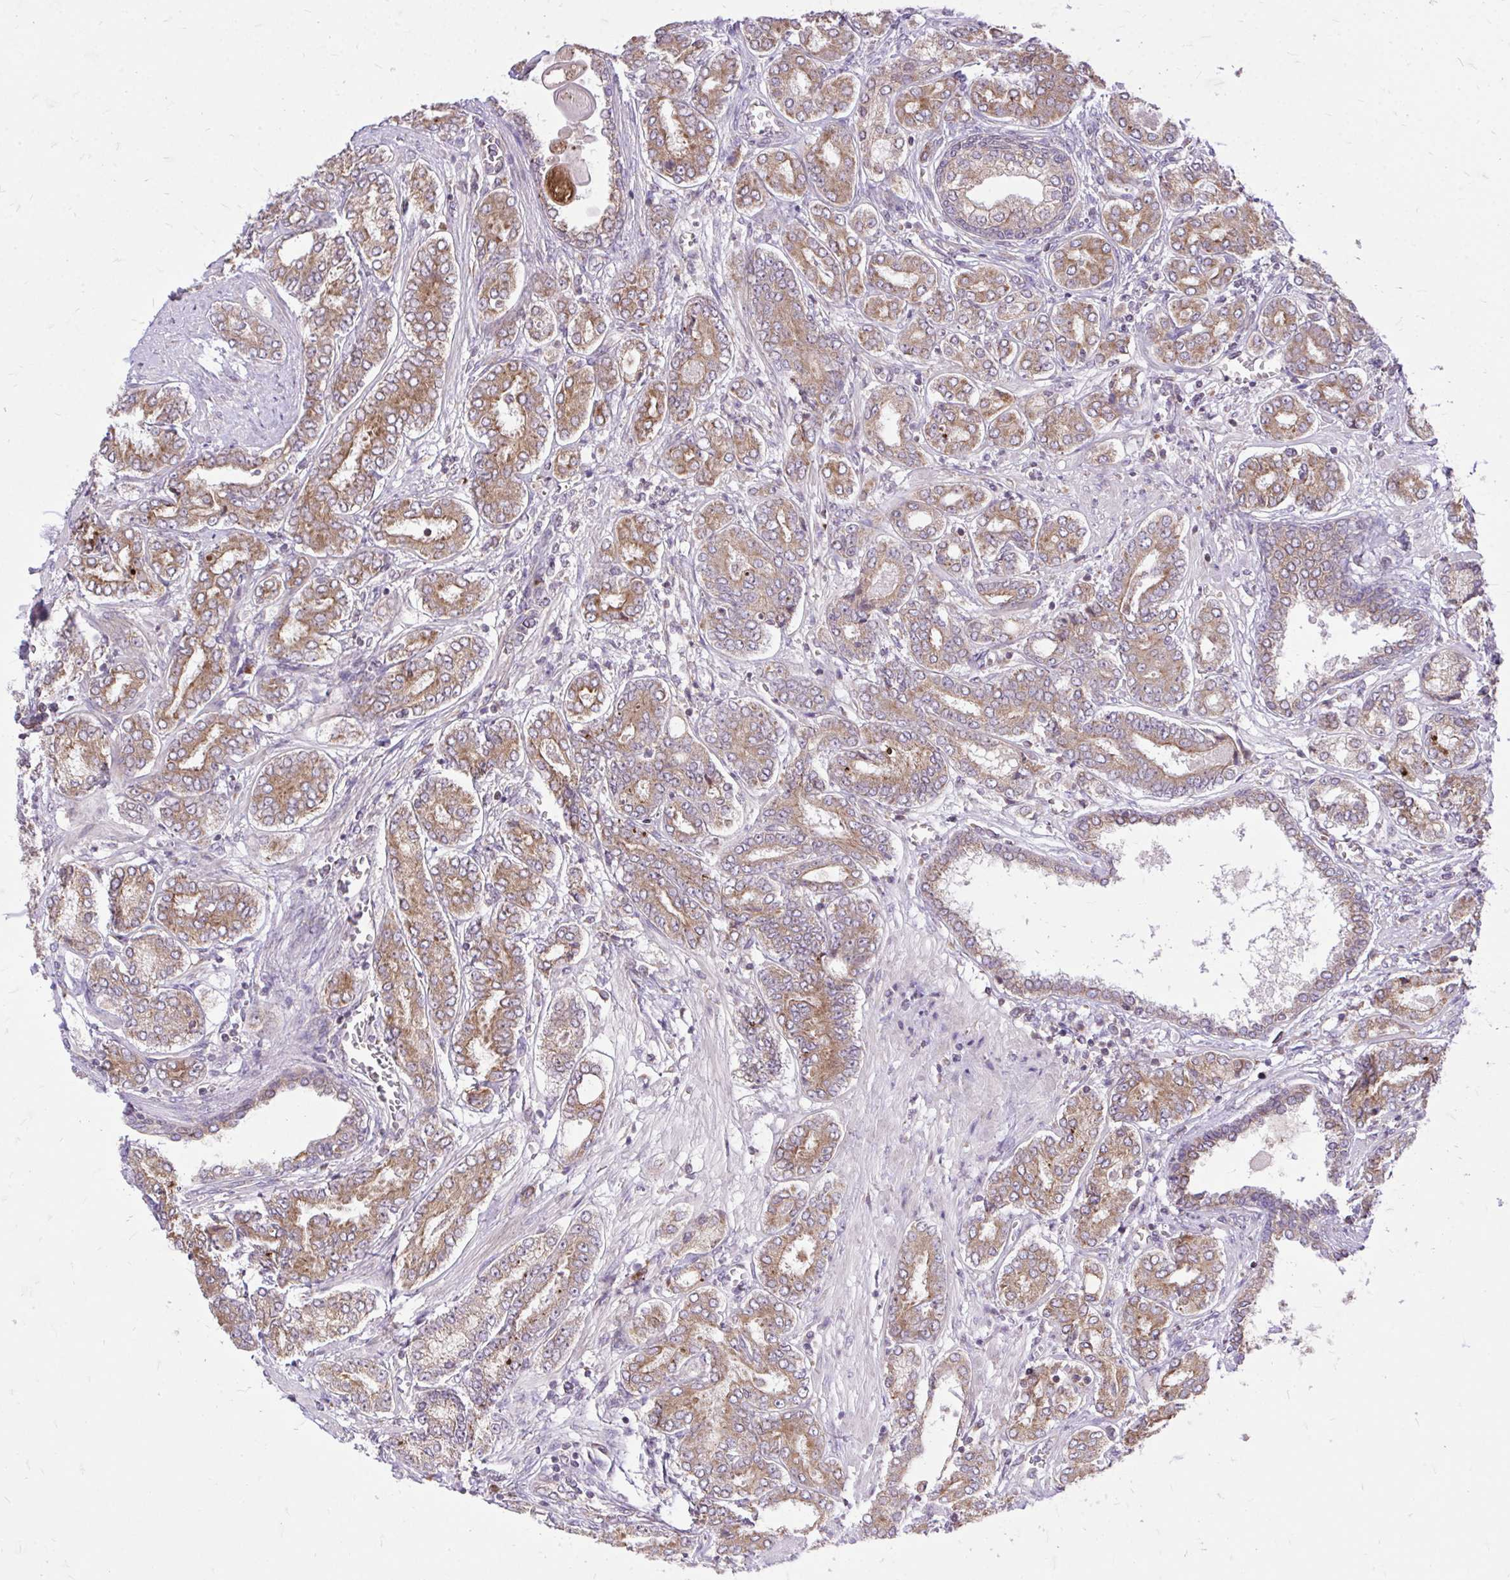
{"staining": {"intensity": "moderate", "quantity": ">75%", "location": "cytoplasmic/membranous"}, "tissue": "prostate cancer", "cell_type": "Tumor cells", "image_type": "cancer", "snomed": [{"axis": "morphology", "description": "Adenocarcinoma, High grade"}, {"axis": "topography", "description": "Prostate"}], "caption": "DAB (3,3'-diaminobenzidine) immunohistochemical staining of prostate cancer exhibits moderate cytoplasmic/membranous protein expression in about >75% of tumor cells. The staining was performed using DAB (3,3'-diaminobenzidine) to visualize the protein expression in brown, while the nuclei were stained in blue with hematoxylin (Magnification: 20x).", "gene": "METTL9", "patient": {"sex": "male", "age": 72}}